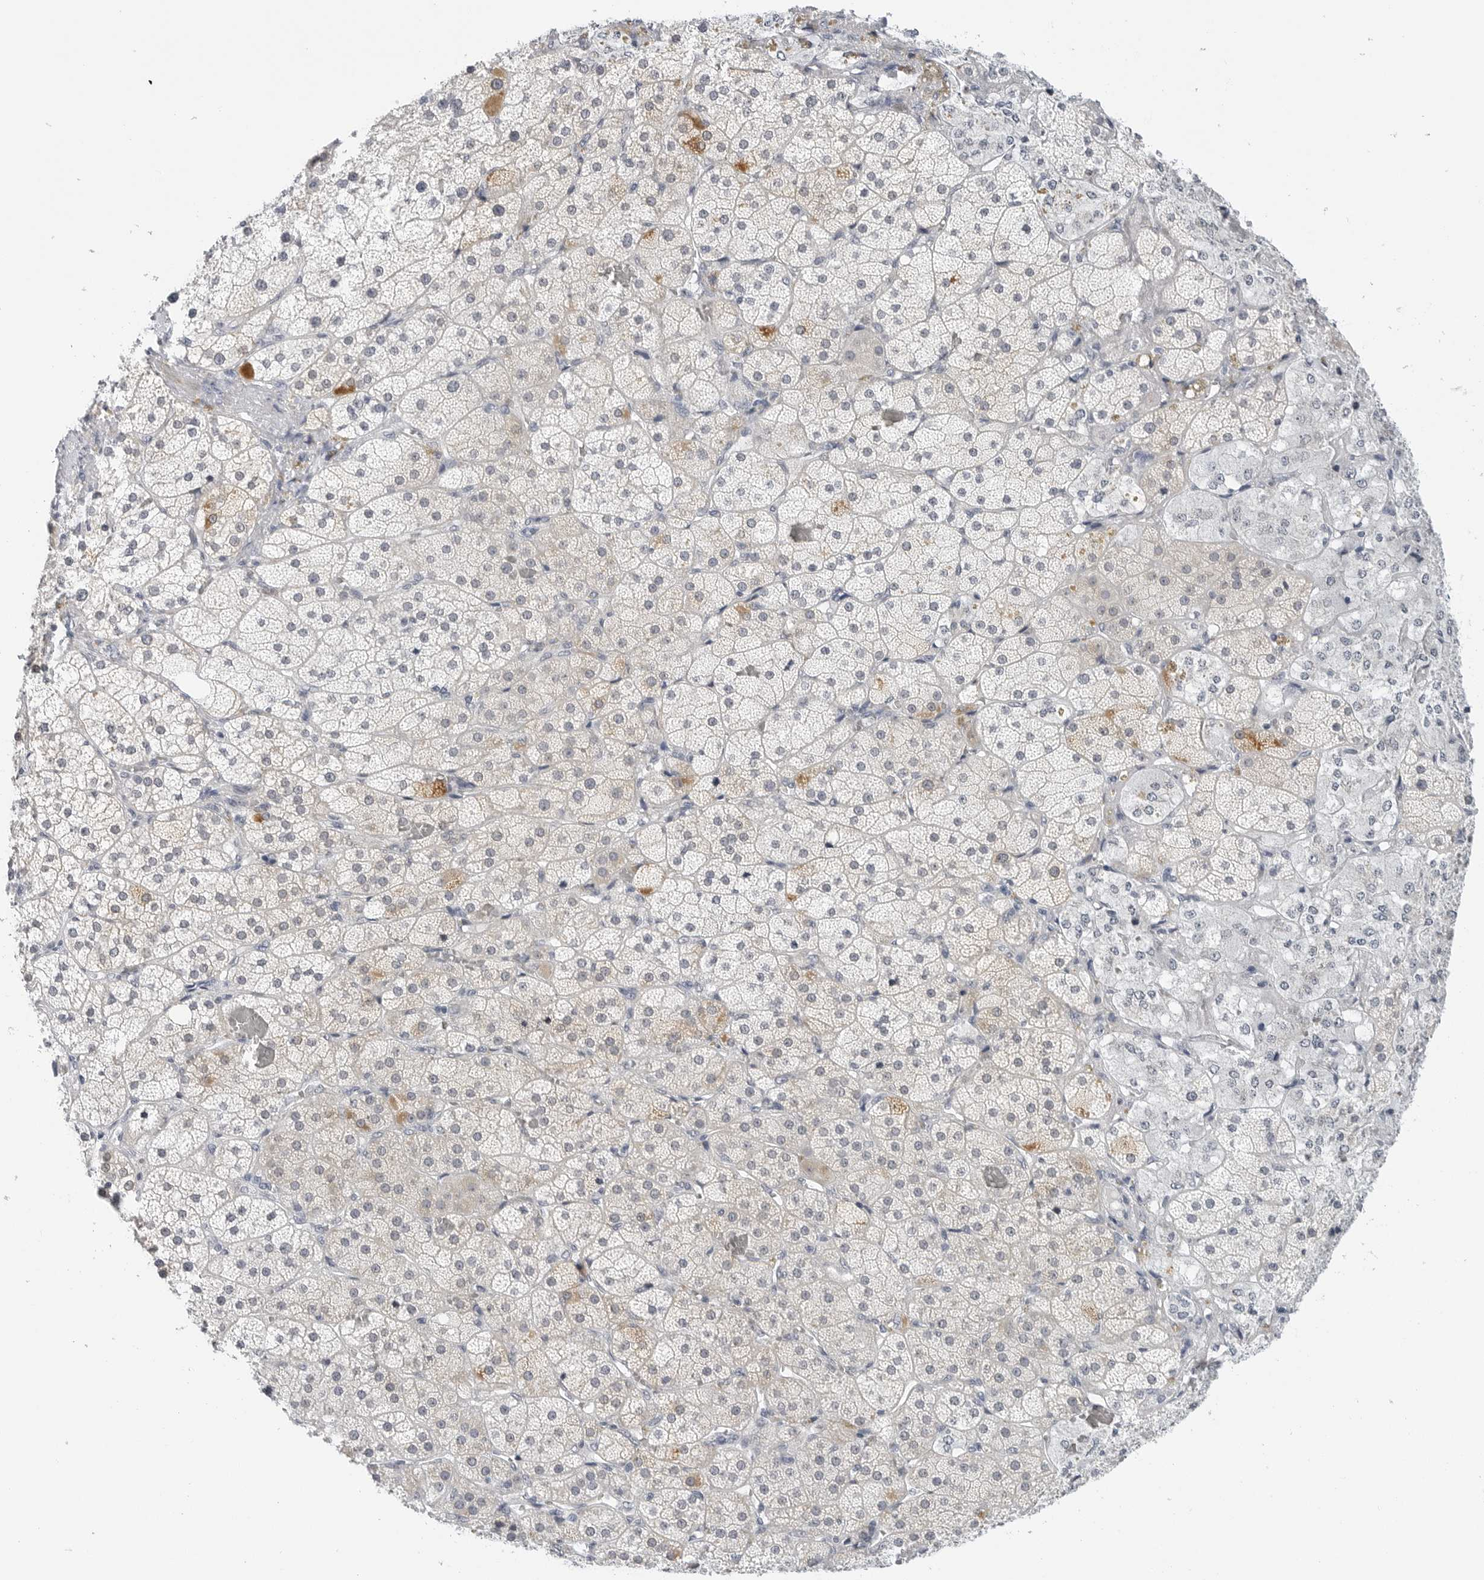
{"staining": {"intensity": "strong", "quantity": "<25%", "location": "cytoplasmic/membranous"}, "tissue": "adrenal gland", "cell_type": "Glandular cells", "image_type": "normal", "snomed": [{"axis": "morphology", "description": "Normal tissue, NOS"}, {"axis": "topography", "description": "Adrenal gland"}], "caption": "High-power microscopy captured an immunohistochemistry (IHC) photomicrograph of unremarkable adrenal gland, revealing strong cytoplasmic/membranous expression in about <25% of glandular cells.", "gene": "HSPB7", "patient": {"sex": "male", "age": 57}}